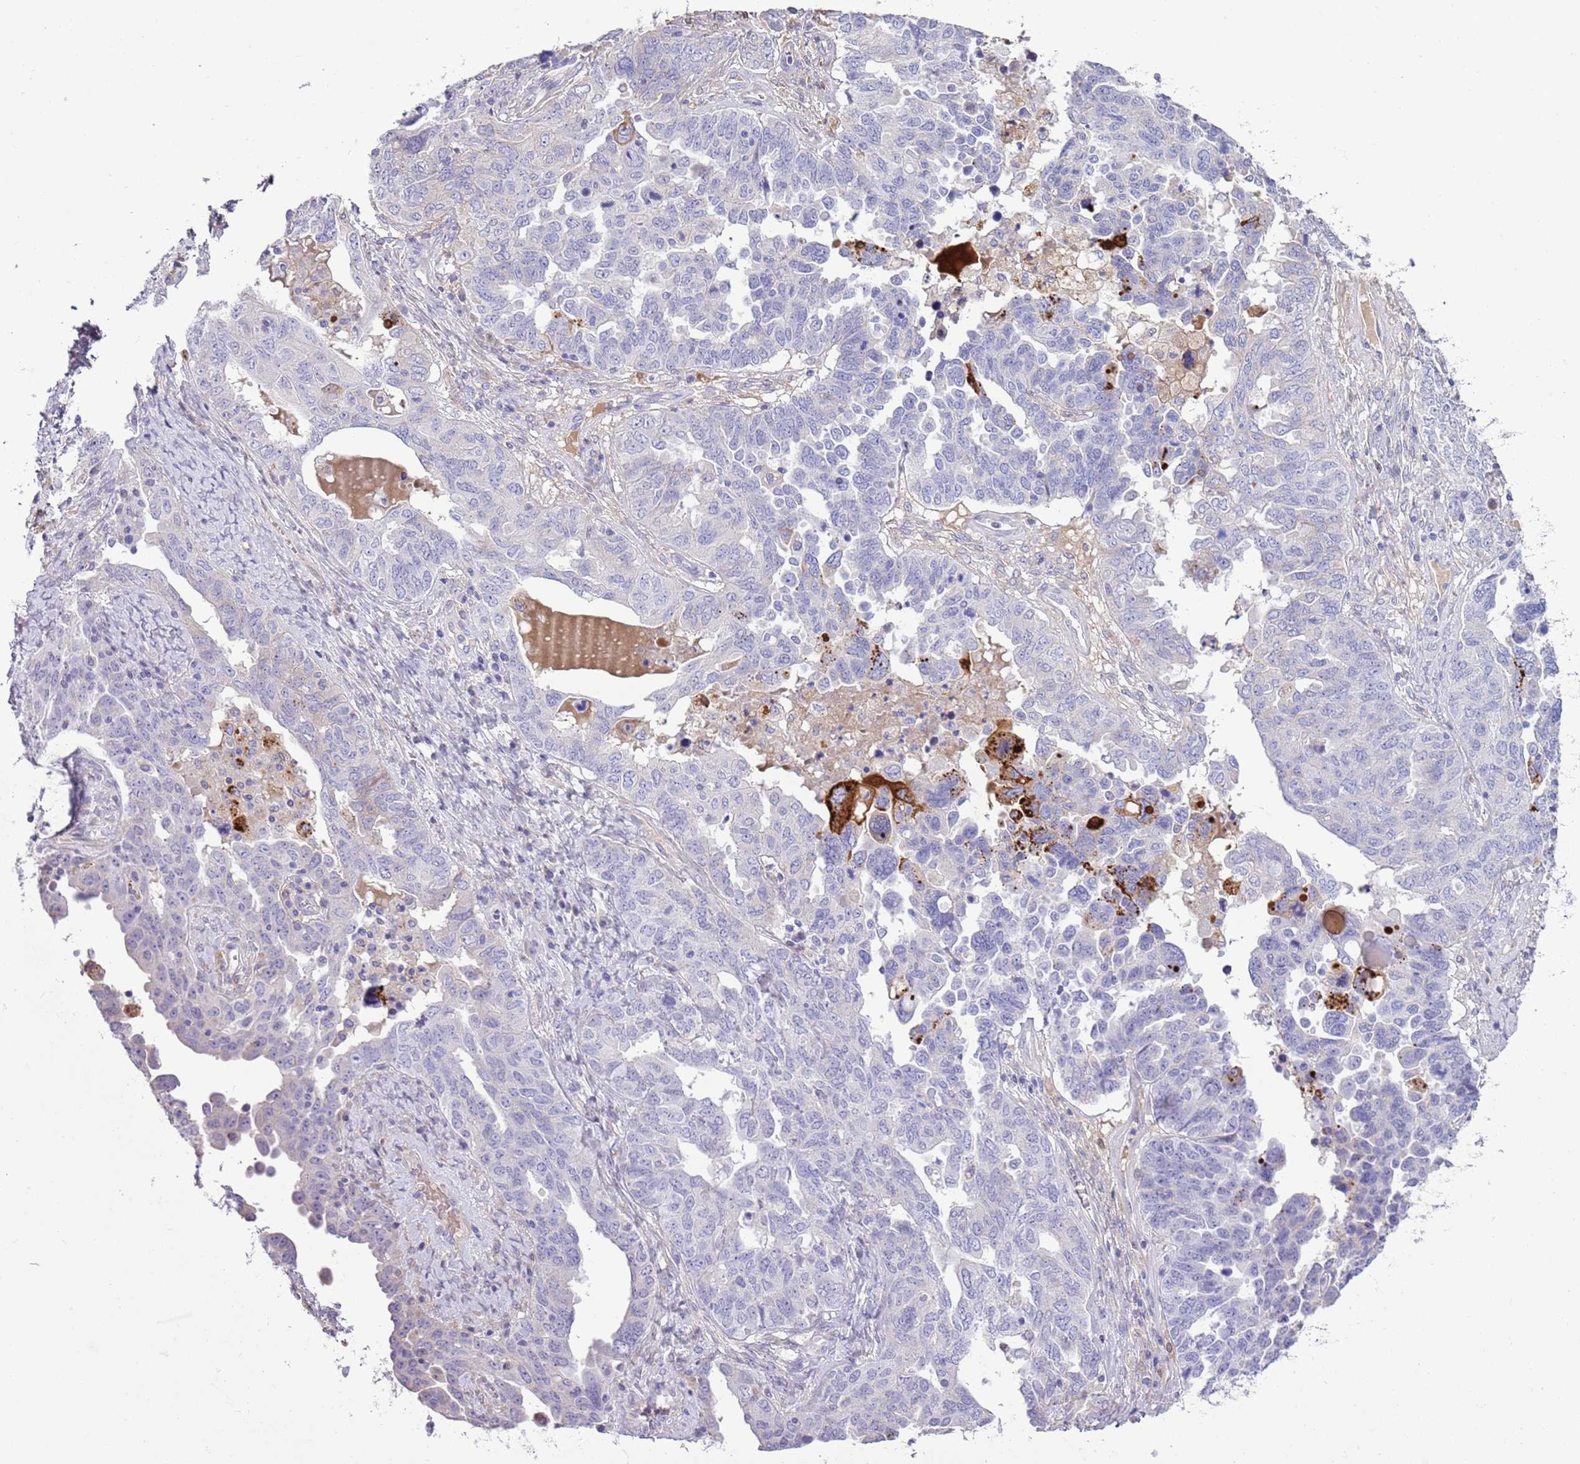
{"staining": {"intensity": "negative", "quantity": "none", "location": "none"}, "tissue": "ovarian cancer", "cell_type": "Tumor cells", "image_type": "cancer", "snomed": [{"axis": "morphology", "description": "Carcinoma, endometroid"}, {"axis": "topography", "description": "Ovary"}], "caption": "Tumor cells show no significant protein expression in endometroid carcinoma (ovarian).", "gene": "ABHD17C", "patient": {"sex": "female", "age": 62}}